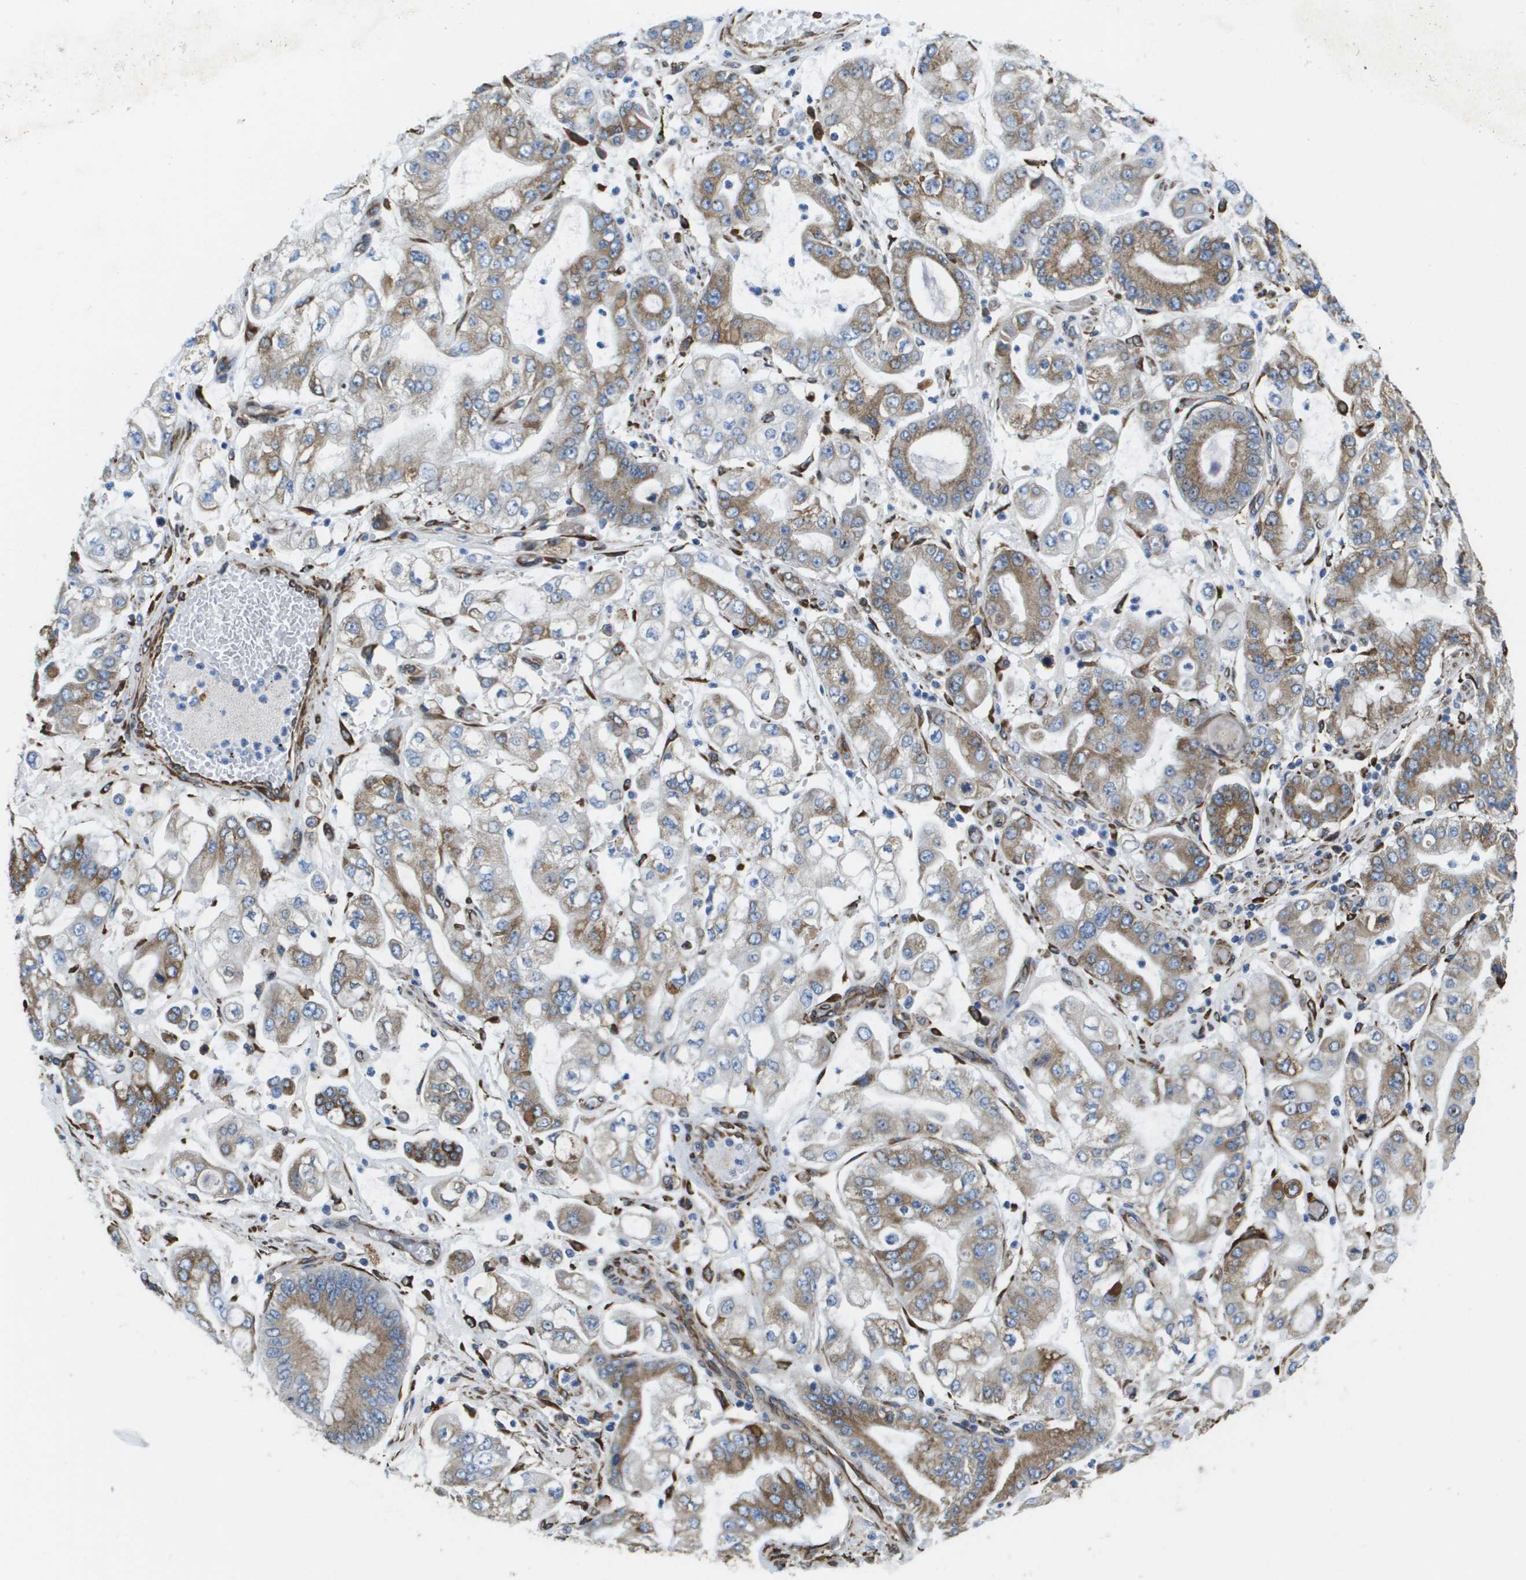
{"staining": {"intensity": "moderate", "quantity": ">75%", "location": "cytoplasmic/membranous"}, "tissue": "stomach cancer", "cell_type": "Tumor cells", "image_type": "cancer", "snomed": [{"axis": "morphology", "description": "Adenocarcinoma, NOS"}, {"axis": "topography", "description": "Stomach"}], "caption": "Stomach cancer stained with a protein marker exhibits moderate staining in tumor cells.", "gene": "ST3GAL2", "patient": {"sex": "male", "age": 76}}